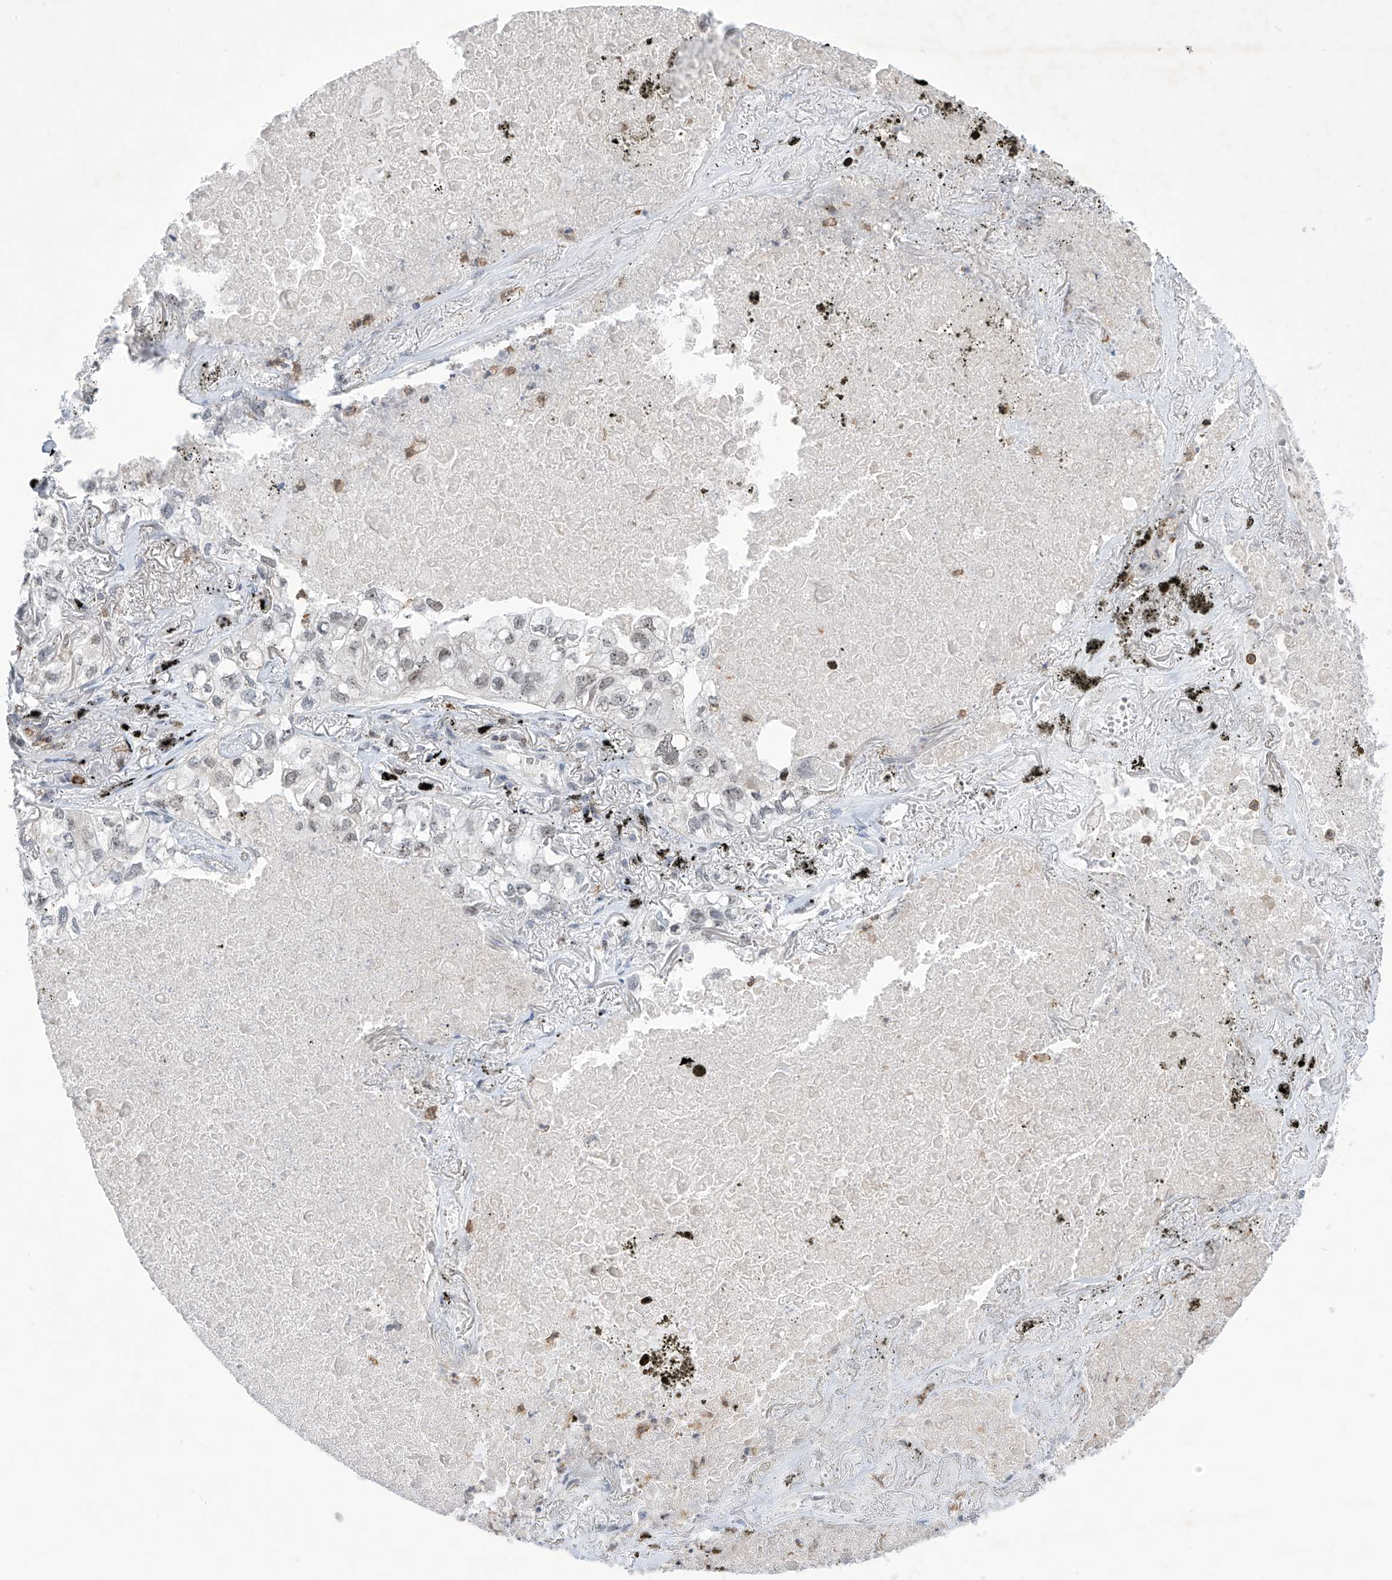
{"staining": {"intensity": "negative", "quantity": "none", "location": "none"}, "tissue": "lung cancer", "cell_type": "Tumor cells", "image_type": "cancer", "snomed": [{"axis": "morphology", "description": "Adenocarcinoma, NOS"}, {"axis": "topography", "description": "Lung"}], "caption": "IHC micrograph of neoplastic tissue: human lung cancer stained with DAB (3,3'-diaminobenzidine) exhibits no significant protein positivity in tumor cells.", "gene": "MSL3", "patient": {"sex": "male", "age": 65}}